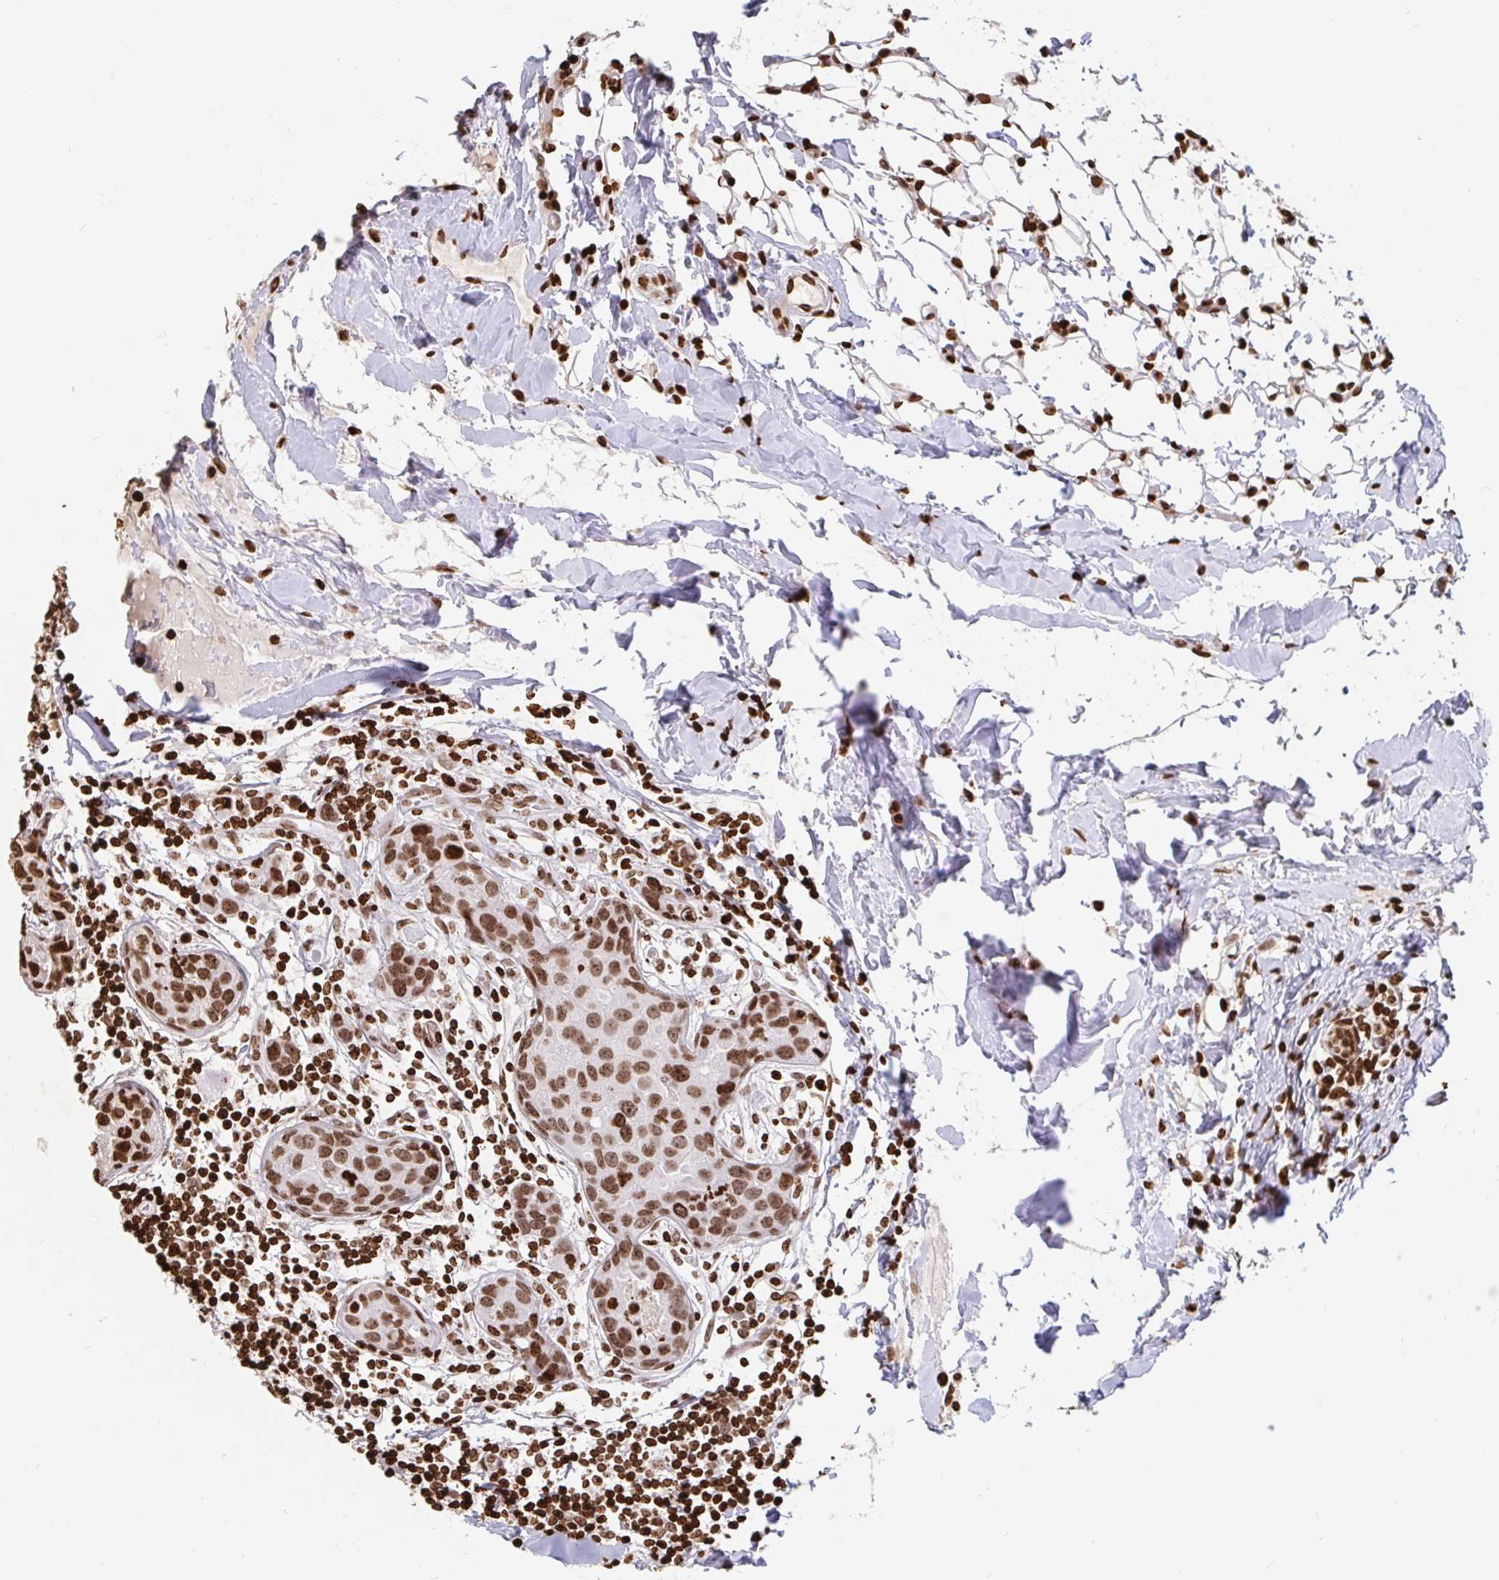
{"staining": {"intensity": "moderate", "quantity": ">75%", "location": "nuclear"}, "tissue": "breast cancer", "cell_type": "Tumor cells", "image_type": "cancer", "snomed": [{"axis": "morphology", "description": "Duct carcinoma"}, {"axis": "topography", "description": "Breast"}], "caption": "Immunohistochemistry (IHC) staining of breast cancer, which exhibits medium levels of moderate nuclear staining in approximately >75% of tumor cells indicating moderate nuclear protein staining. The staining was performed using DAB (brown) for protein detection and nuclei were counterstained in hematoxylin (blue).", "gene": "H2BC5", "patient": {"sex": "female", "age": 24}}